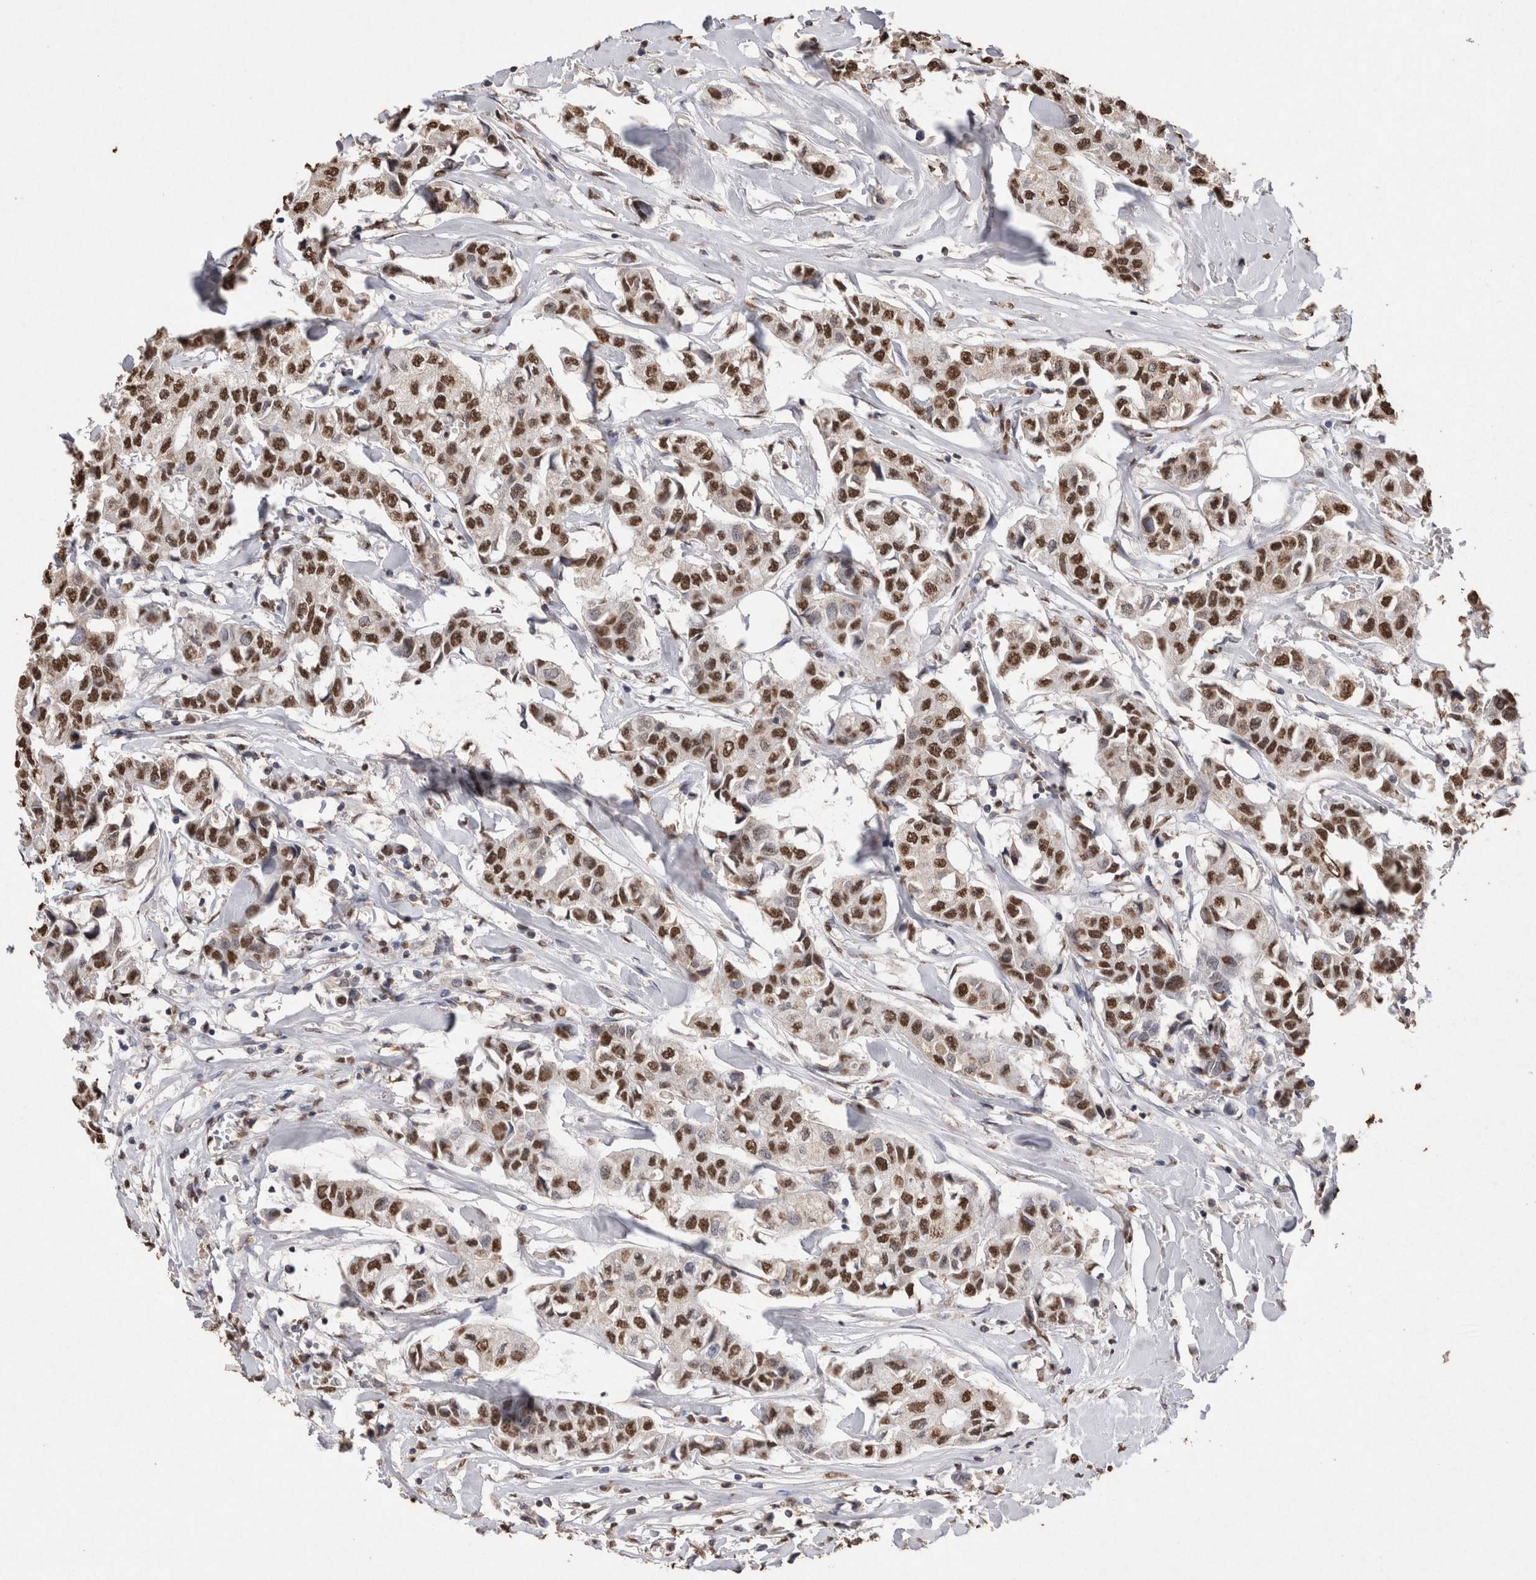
{"staining": {"intensity": "strong", "quantity": ">75%", "location": "nuclear"}, "tissue": "breast cancer", "cell_type": "Tumor cells", "image_type": "cancer", "snomed": [{"axis": "morphology", "description": "Duct carcinoma"}, {"axis": "topography", "description": "Breast"}], "caption": "The image reveals staining of breast invasive ductal carcinoma, revealing strong nuclear protein positivity (brown color) within tumor cells.", "gene": "NTHL1", "patient": {"sex": "female", "age": 80}}